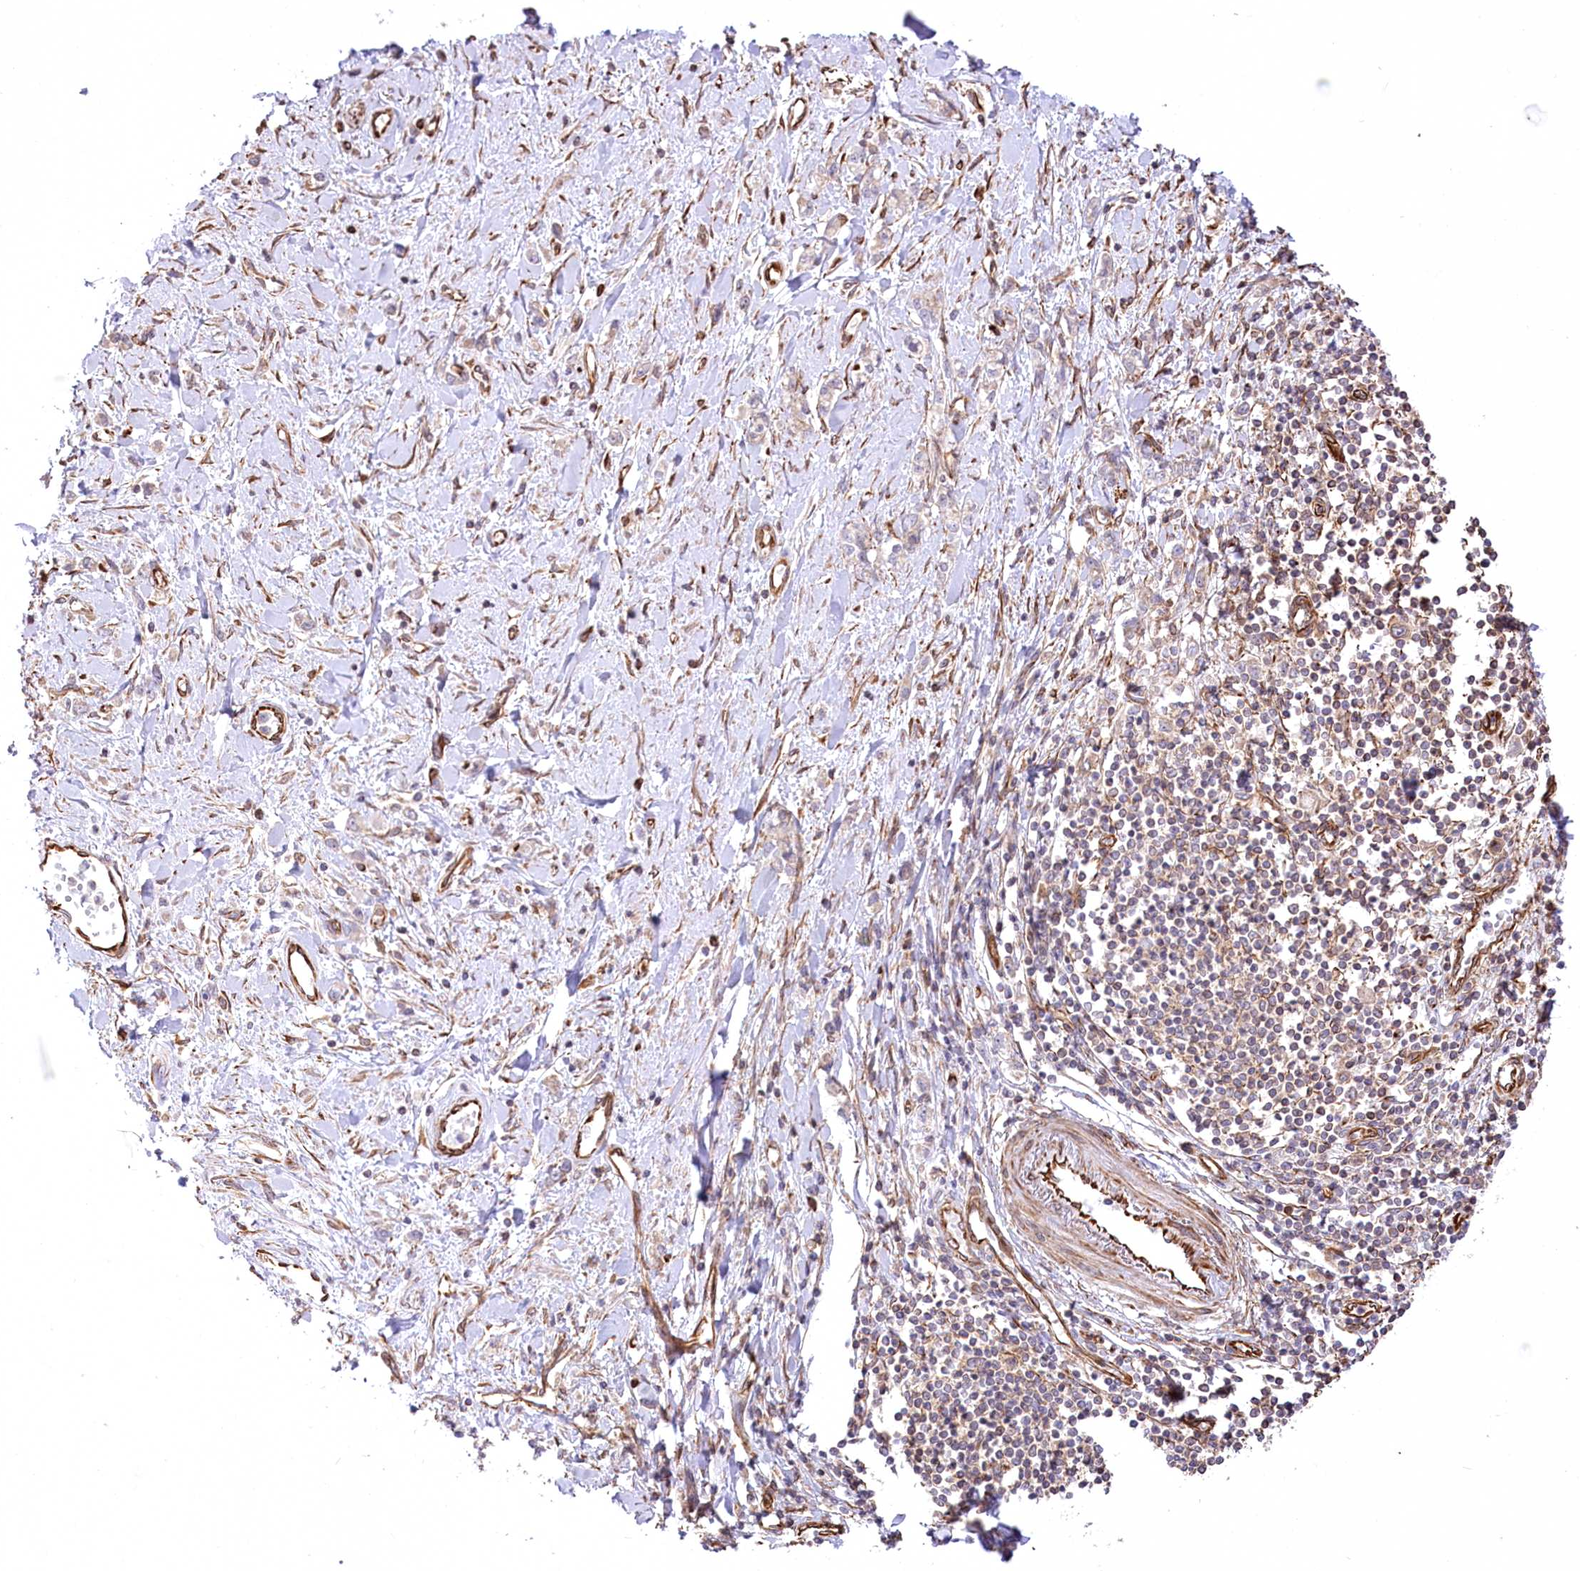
{"staining": {"intensity": "negative", "quantity": "none", "location": "none"}, "tissue": "stomach cancer", "cell_type": "Tumor cells", "image_type": "cancer", "snomed": [{"axis": "morphology", "description": "Adenocarcinoma, NOS"}, {"axis": "topography", "description": "Stomach"}], "caption": "Tumor cells show no significant protein positivity in stomach cancer.", "gene": "TTC1", "patient": {"sex": "female", "age": 76}}